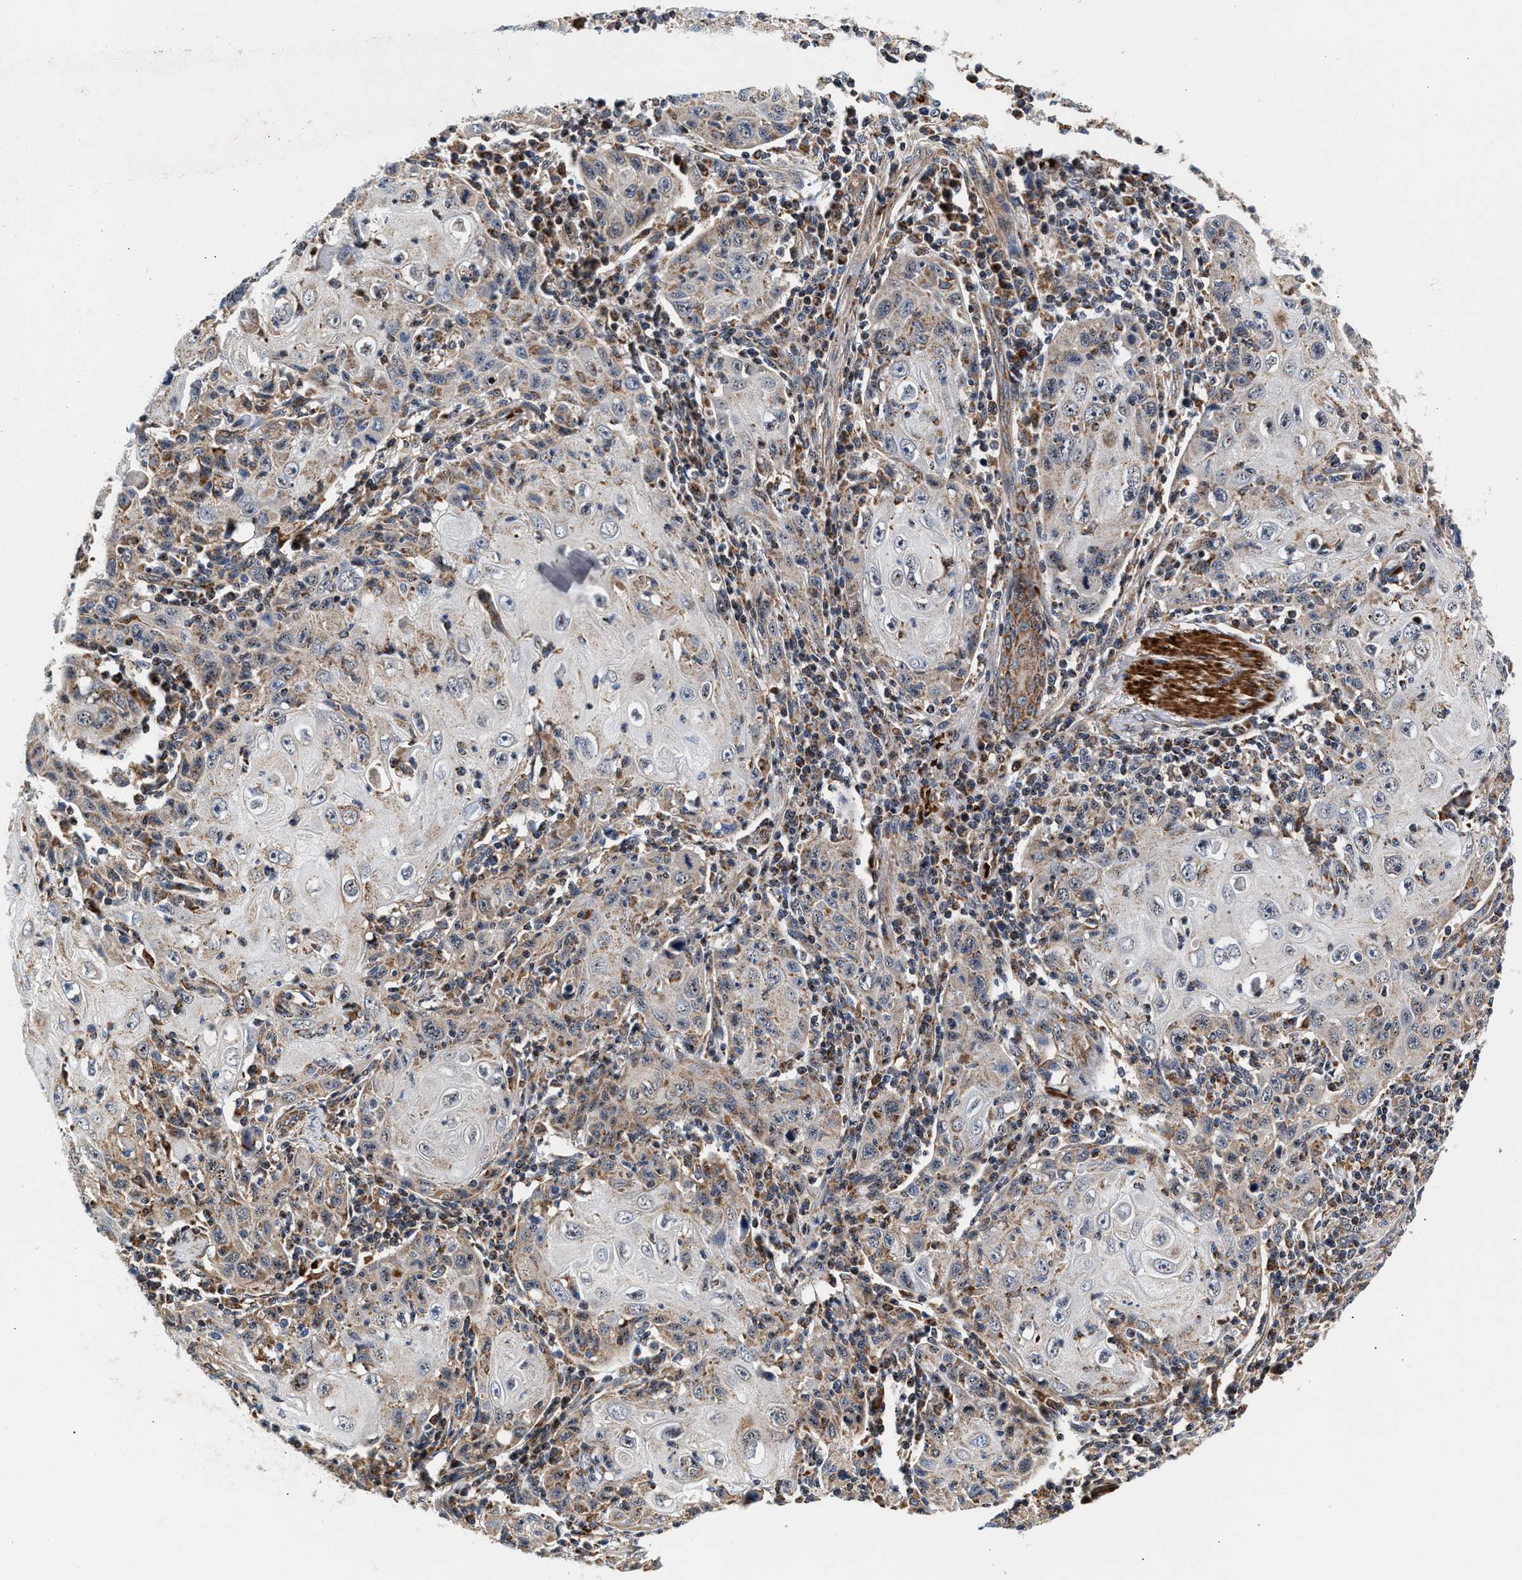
{"staining": {"intensity": "weak", "quantity": "25%-75%", "location": "cytoplasmic/membranous"}, "tissue": "skin cancer", "cell_type": "Tumor cells", "image_type": "cancer", "snomed": [{"axis": "morphology", "description": "Squamous cell carcinoma, NOS"}, {"axis": "topography", "description": "Skin"}], "caption": "An immunohistochemistry histopathology image of tumor tissue is shown. Protein staining in brown highlights weak cytoplasmic/membranous positivity in skin cancer within tumor cells.", "gene": "SGK1", "patient": {"sex": "female", "age": 88}}